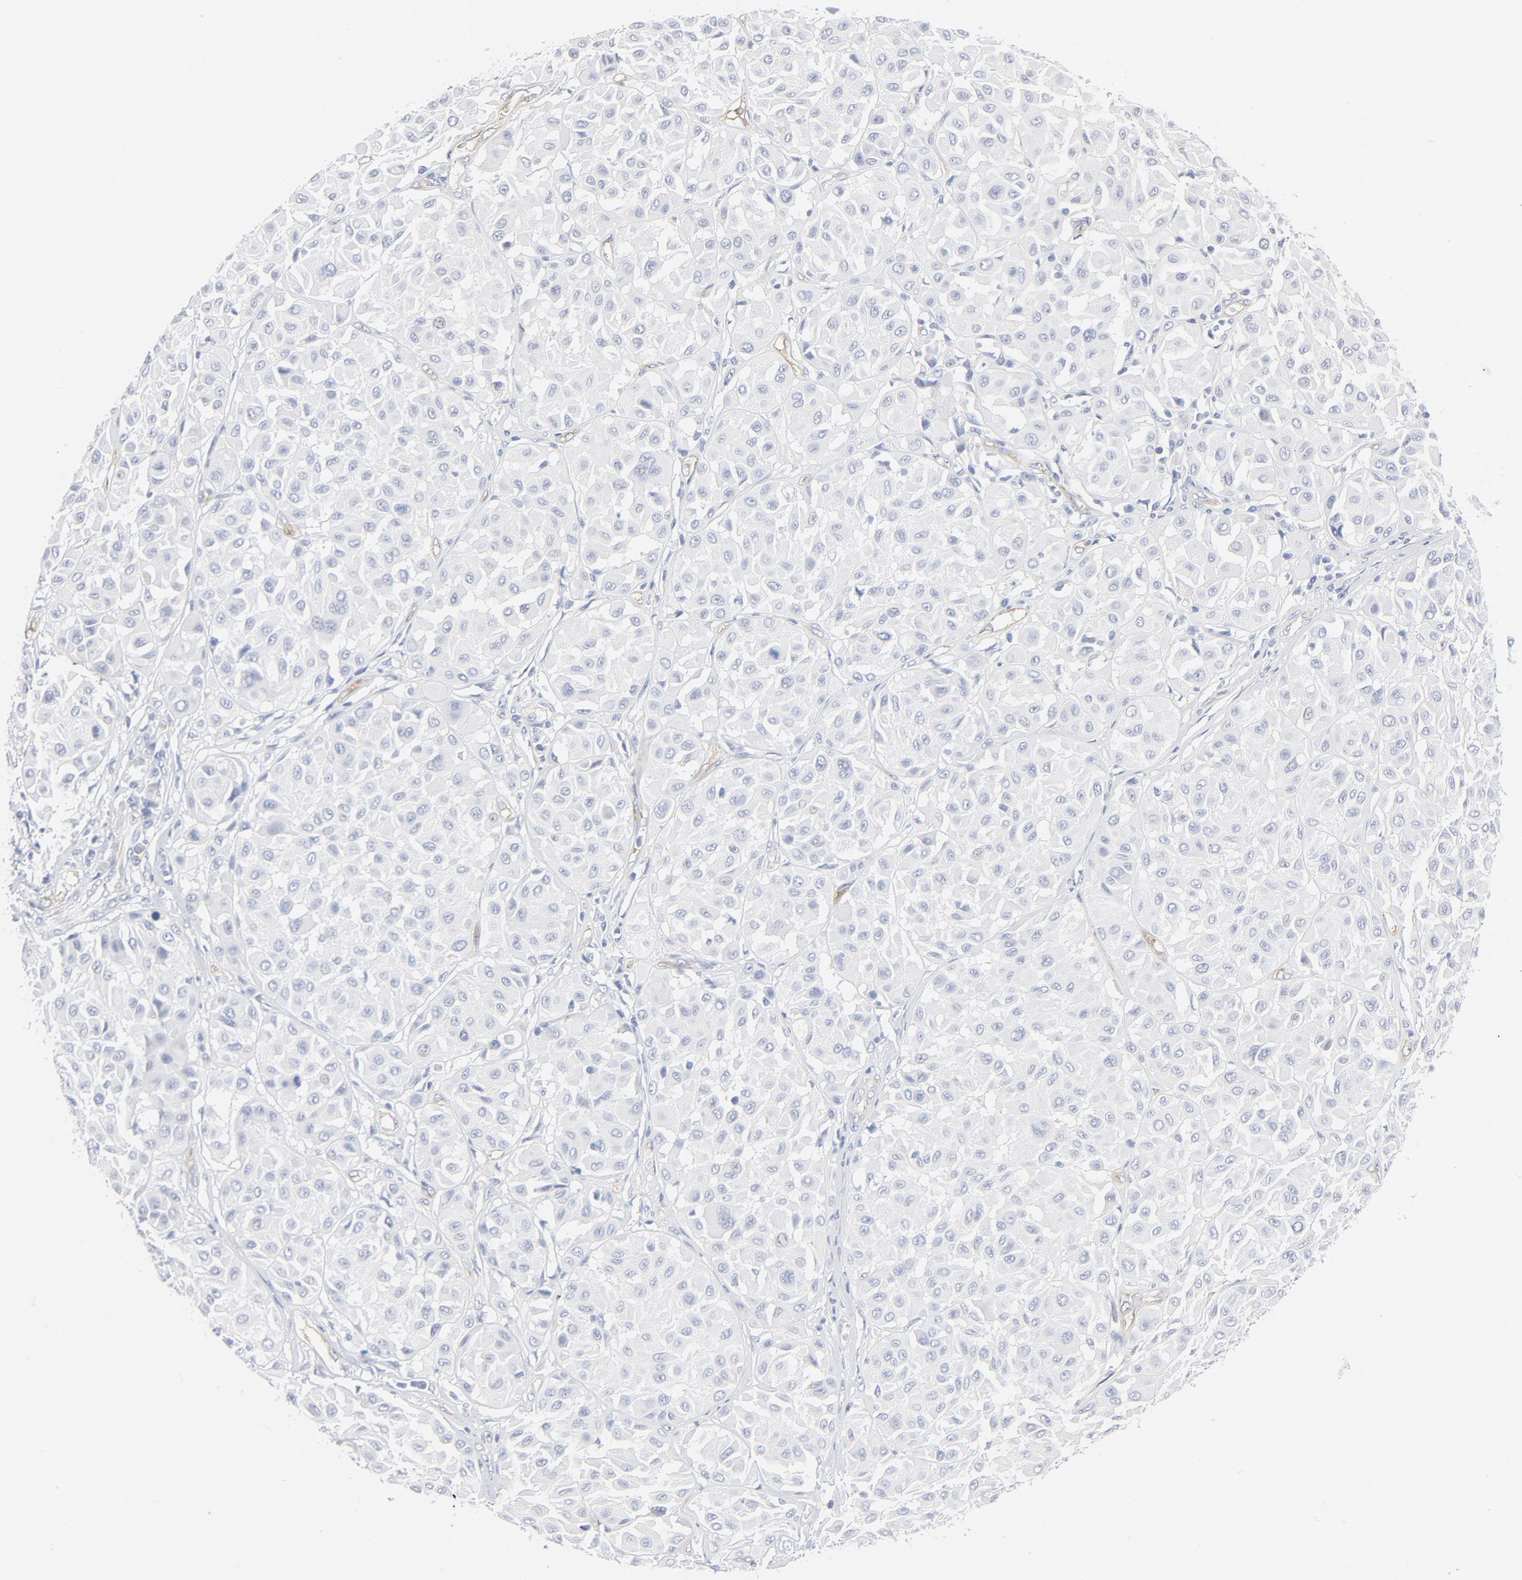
{"staining": {"intensity": "negative", "quantity": "none", "location": "none"}, "tissue": "melanoma", "cell_type": "Tumor cells", "image_type": "cancer", "snomed": [{"axis": "morphology", "description": "Malignant melanoma, Metastatic site"}, {"axis": "topography", "description": "Soft tissue"}], "caption": "Image shows no protein positivity in tumor cells of melanoma tissue.", "gene": "SHANK3", "patient": {"sex": "male", "age": 41}}